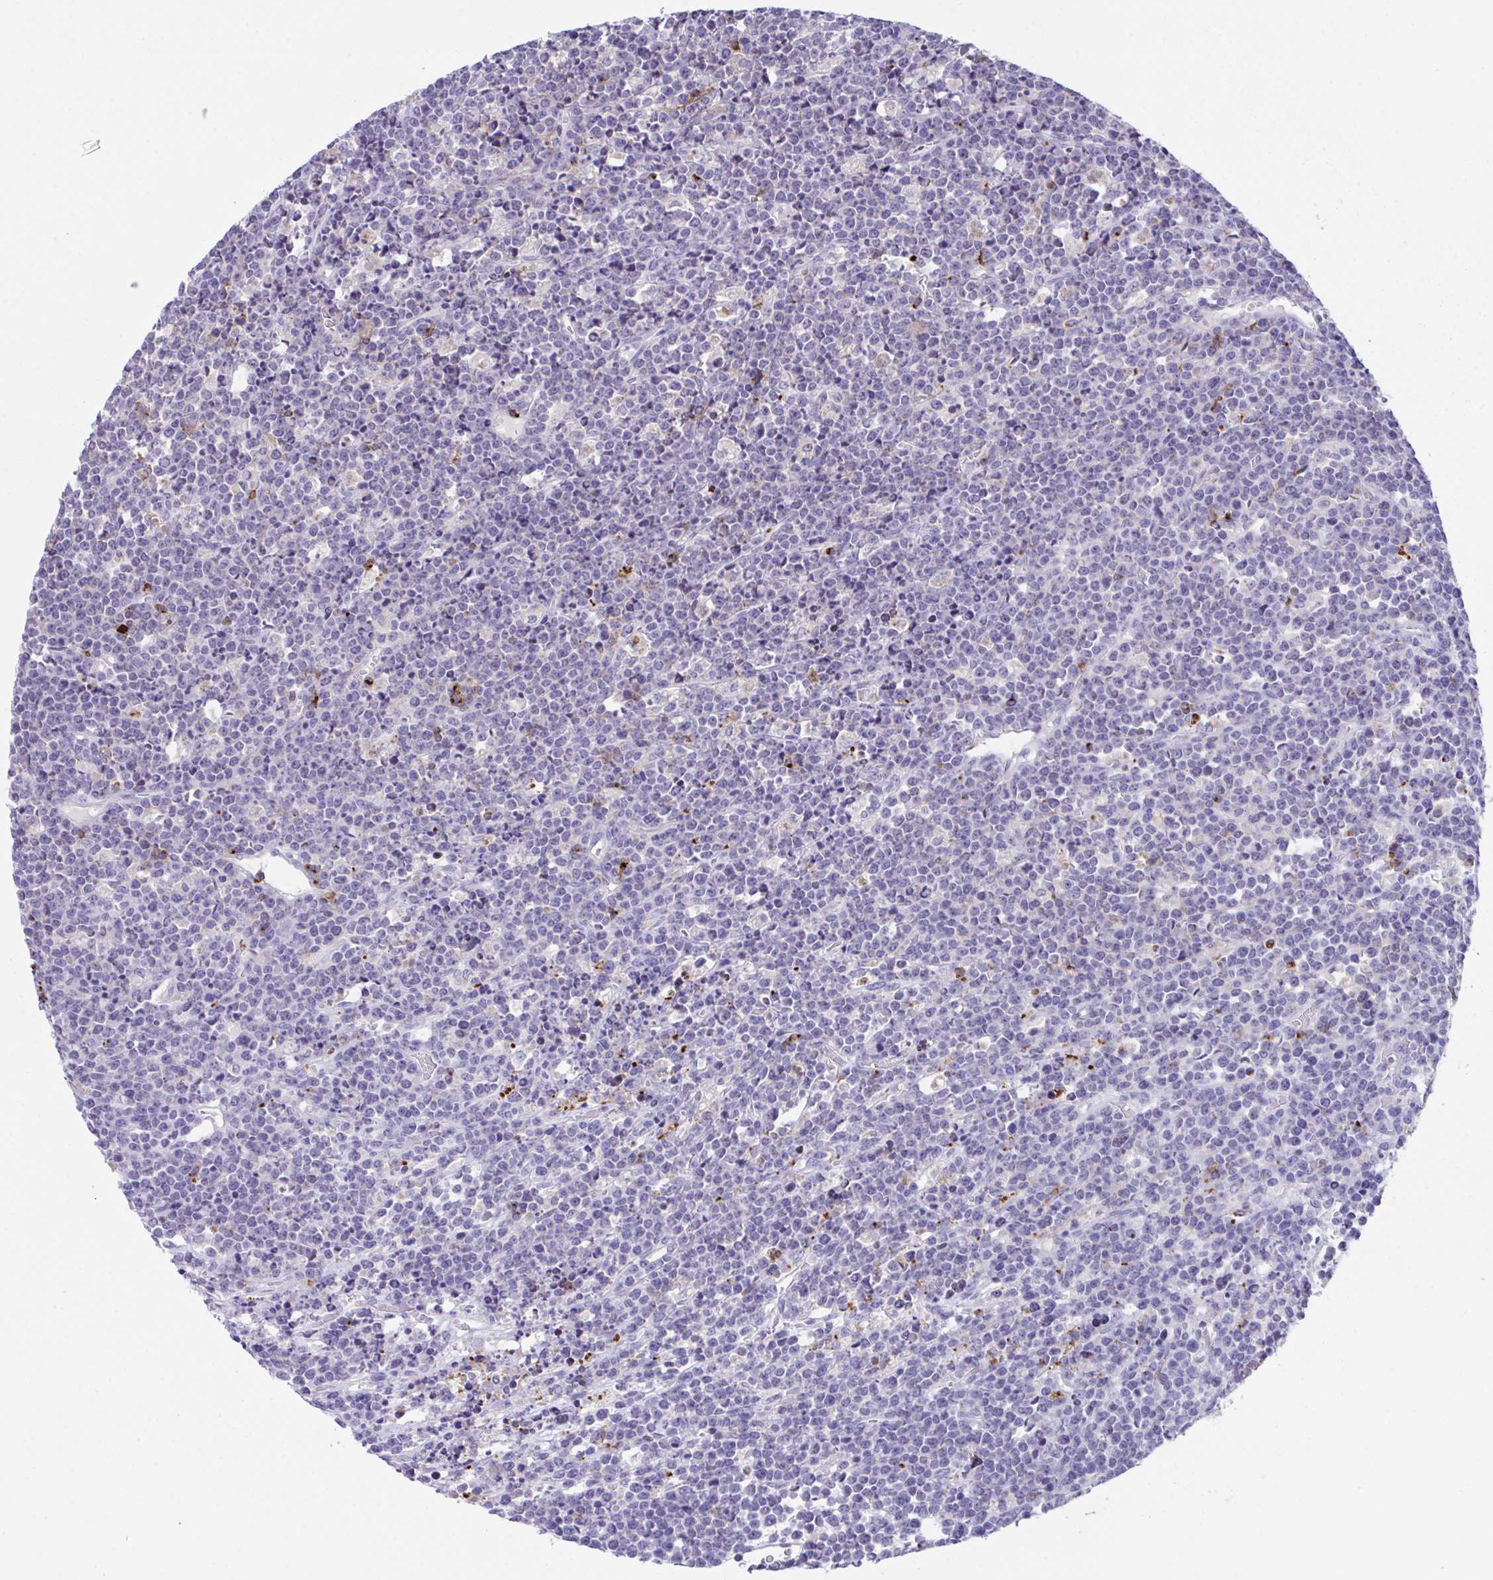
{"staining": {"intensity": "negative", "quantity": "none", "location": "none"}, "tissue": "lymphoma", "cell_type": "Tumor cells", "image_type": "cancer", "snomed": [{"axis": "morphology", "description": "Malignant lymphoma, non-Hodgkin's type, High grade"}, {"axis": "topography", "description": "Ovary"}], "caption": "IHC micrograph of neoplastic tissue: human lymphoma stained with DAB (3,3'-diaminobenzidine) demonstrates no significant protein staining in tumor cells. Brightfield microscopy of immunohistochemistry (IHC) stained with DAB (3,3'-diaminobenzidine) (brown) and hematoxylin (blue), captured at high magnification.", "gene": "HACD4", "patient": {"sex": "female", "age": 56}}